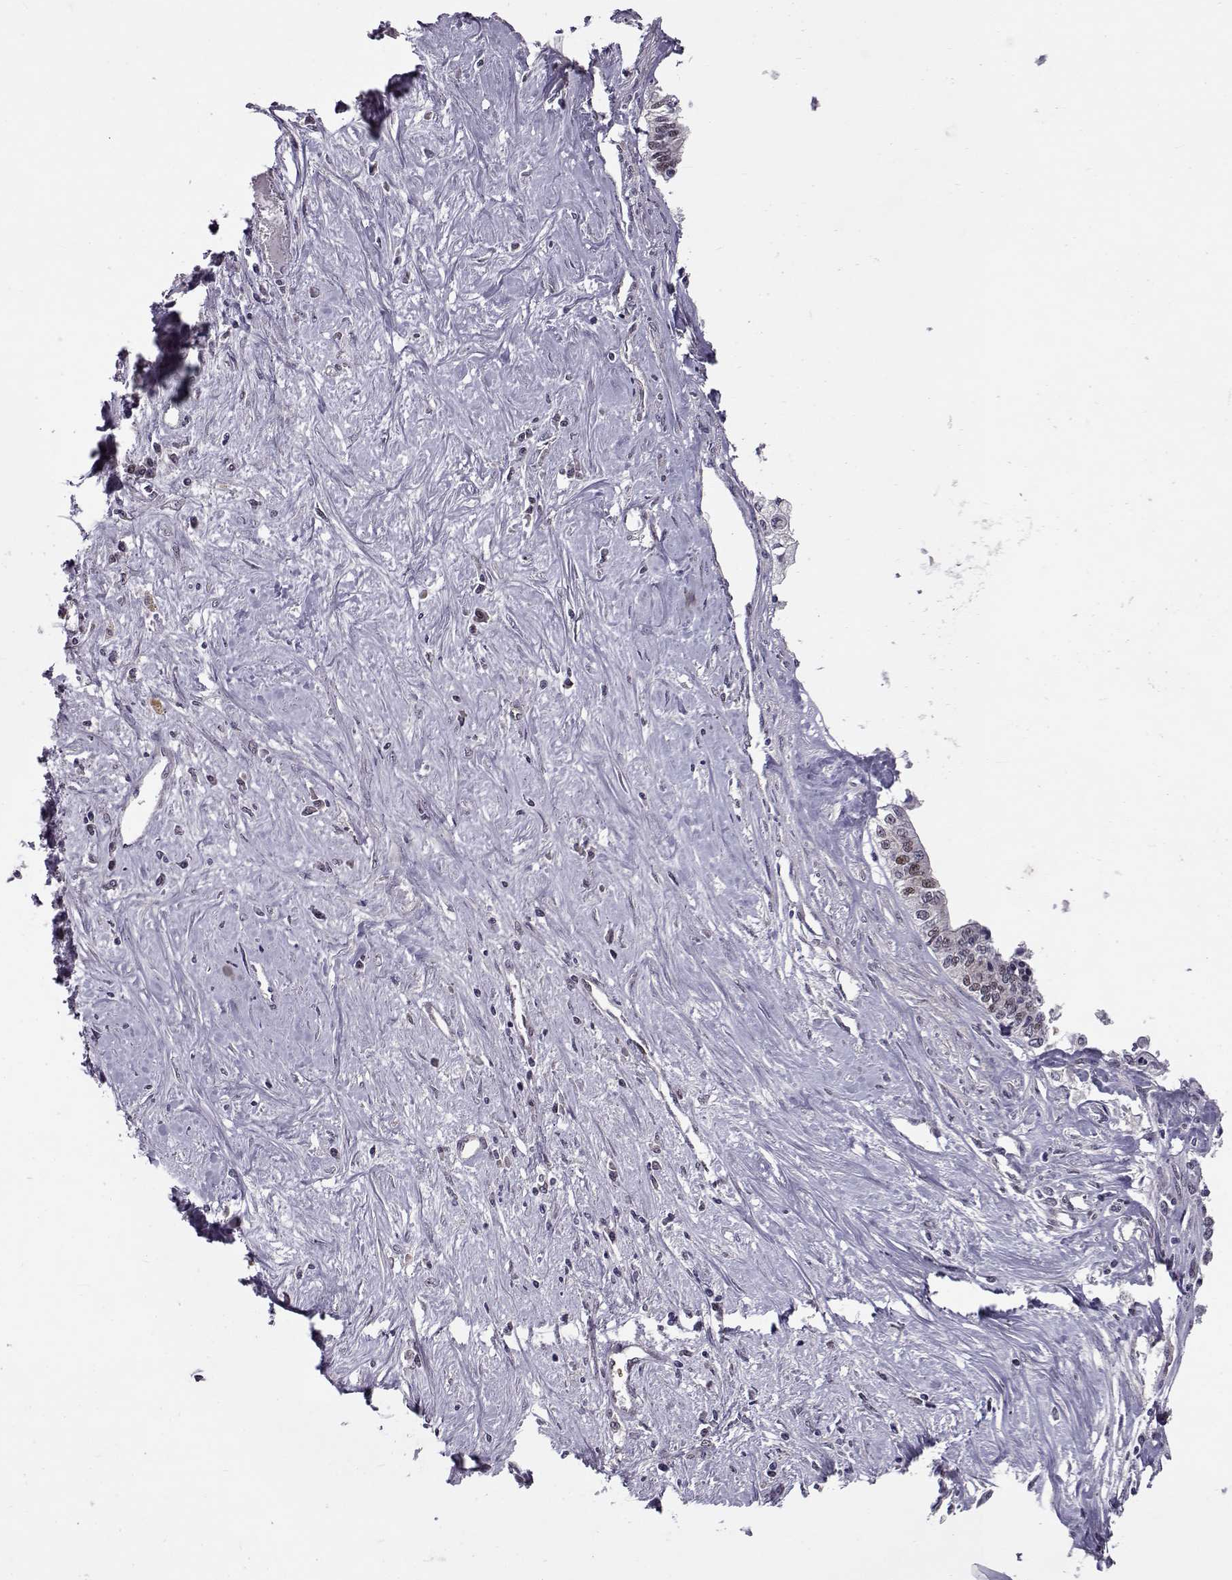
{"staining": {"intensity": "weak", "quantity": "<25%", "location": "nuclear"}, "tissue": "liver cancer", "cell_type": "Tumor cells", "image_type": "cancer", "snomed": [{"axis": "morphology", "description": "Cholangiocarcinoma"}, {"axis": "topography", "description": "Liver"}], "caption": "This is an IHC image of human cholangiocarcinoma (liver). There is no staining in tumor cells.", "gene": "CDK4", "patient": {"sex": "female", "age": 61}}